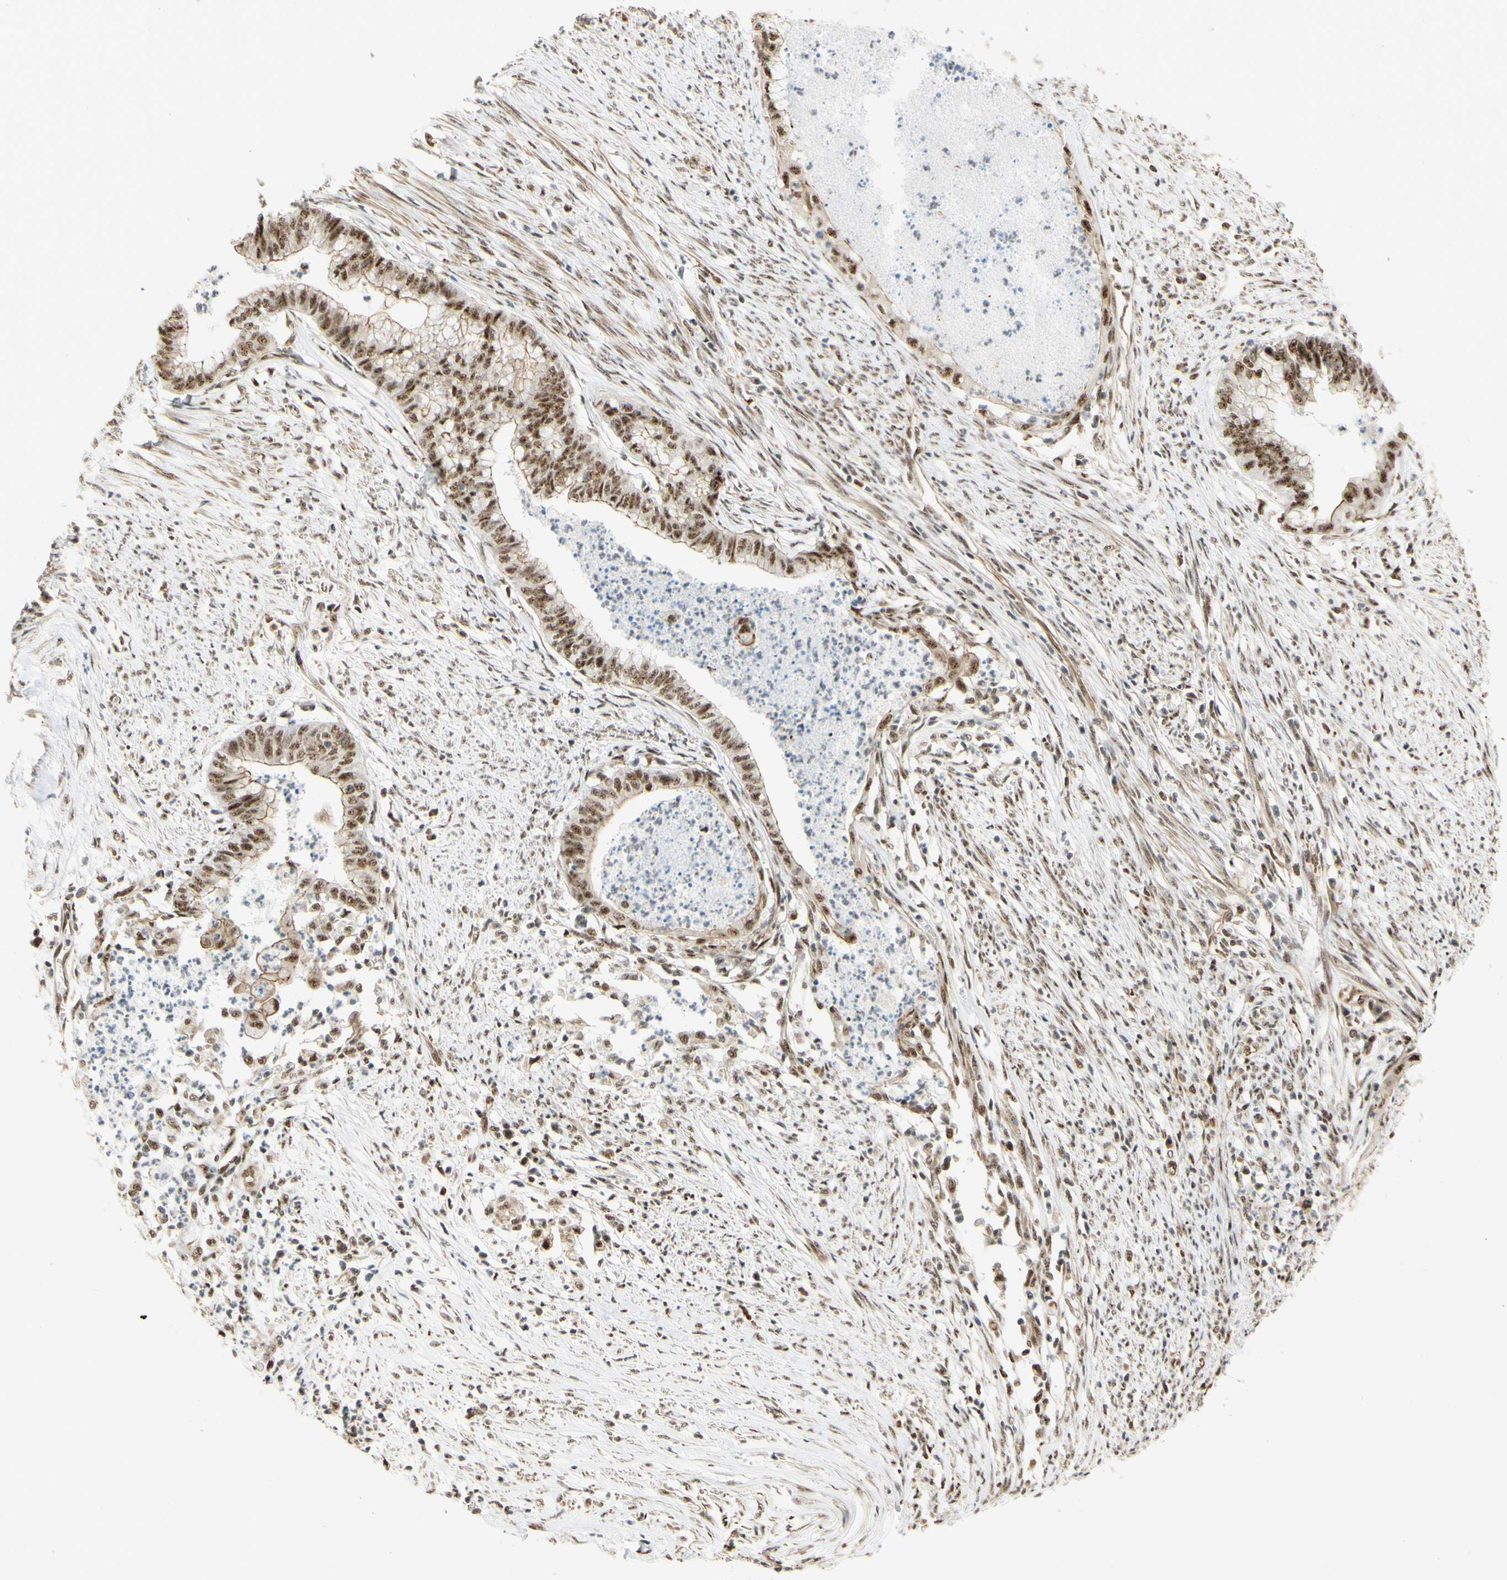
{"staining": {"intensity": "moderate", "quantity": ">75%", "location": "nuclear"}, "tissue": "endometrial cancer", "cell_type": "Tumor cells", "image_type": "cancer", "snomed": [{"axis": "morphology", "description": "Necrosis, NOS"}, {"axis": "morphology", "description": "Adenocarcinoma, NOS"}, {"axis": "topography", "description": "Endometrium"}], "caption": "Moderate nuclear expression for a protein is appreciated in approximately >75% of tumor cells of endometrial adenocarcinoma using IHC.", "gene": "SAP18", "patient": {"sex": "female", "age": 79}}